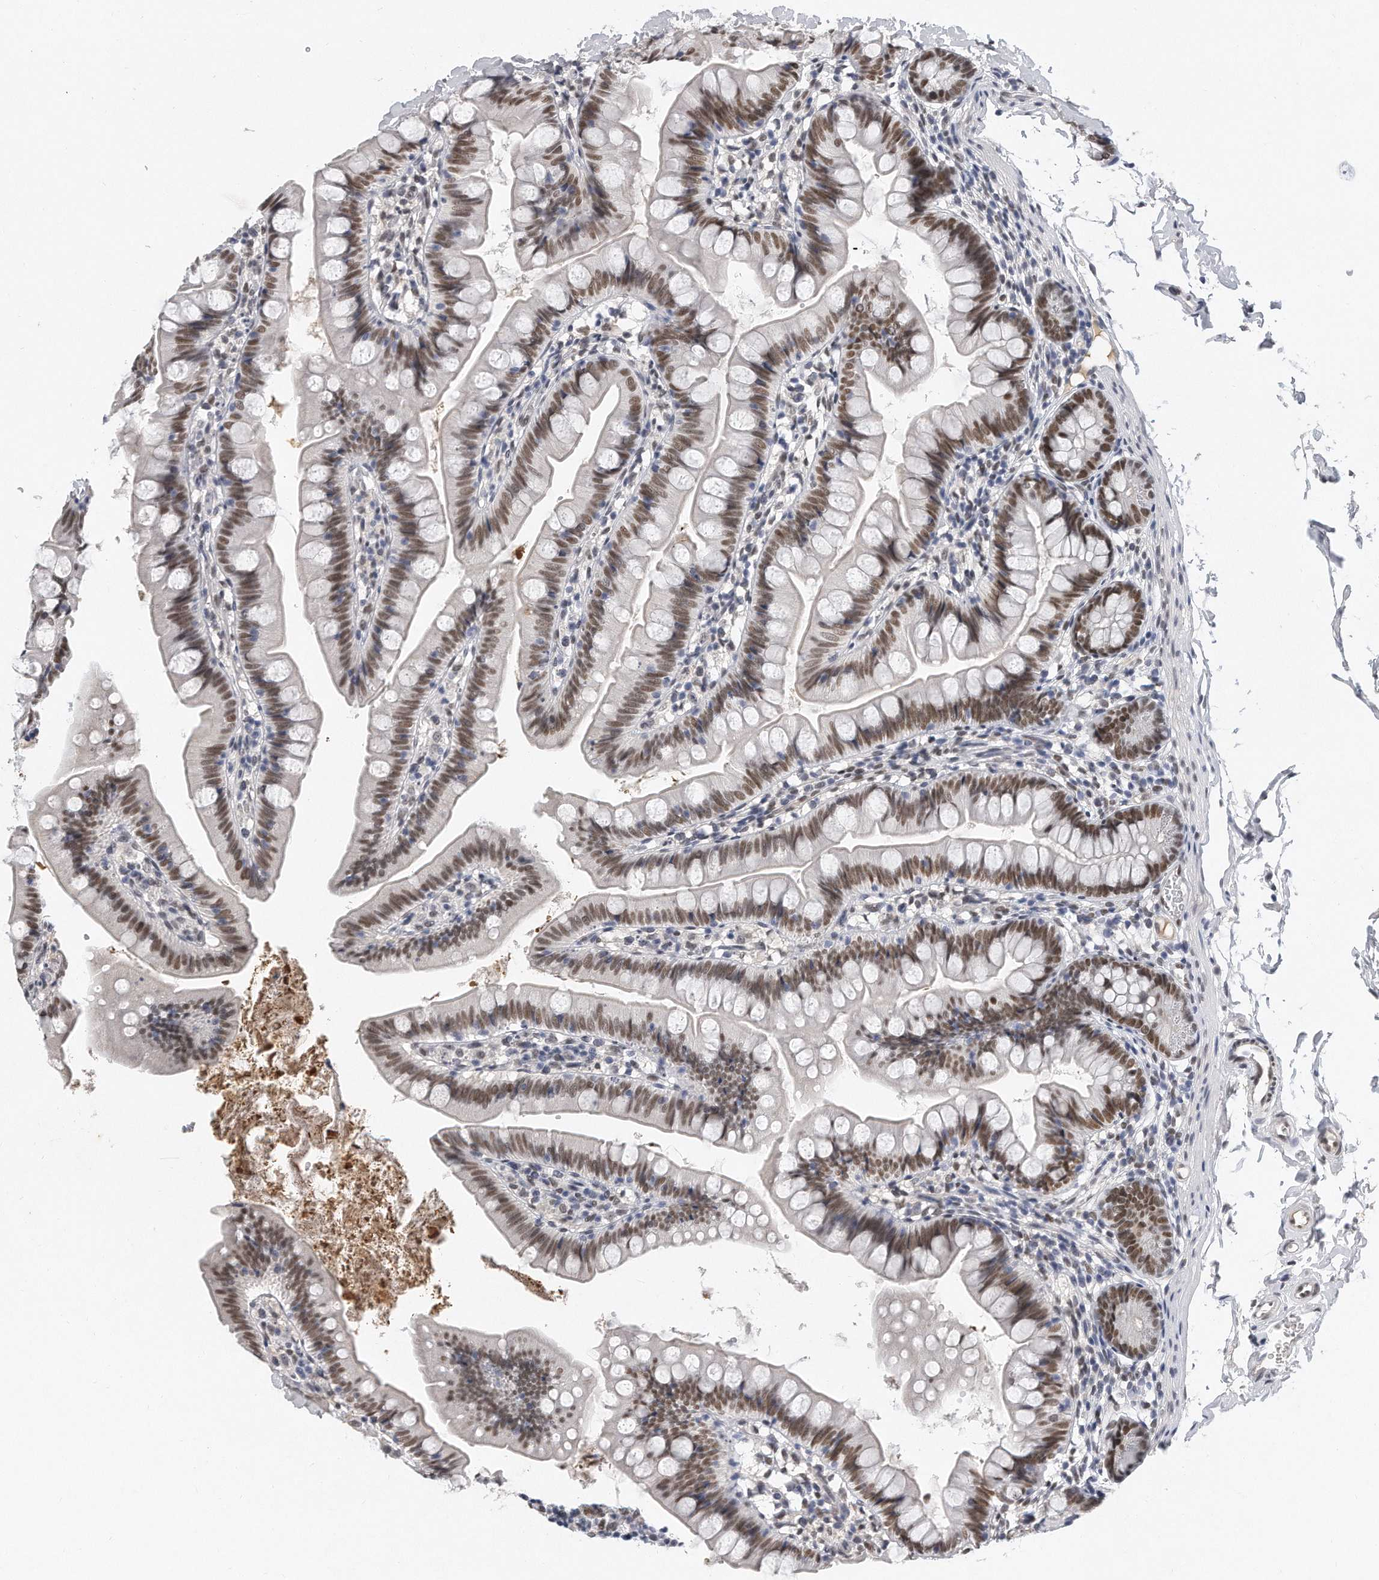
{"staining": {"intensity": "moderate", "quantity": ">75%", "location": "nuclear"}, "tissue": "small intestine", "cell_type": "Glandular cells", "image_type": "normal", "snomed": [{"axis": "morphology", "description": "Normal tissue, NOS"}, {"axis": "topography", "description": "Small intestine"}], "caption": "The image shows immunohistochemical staining of benign small intestine. There is moderate nuclear expression is present in about >75% of glandular cells.", "gene": "CTBP2", "patient": {"sex": "male", "age": 7}}